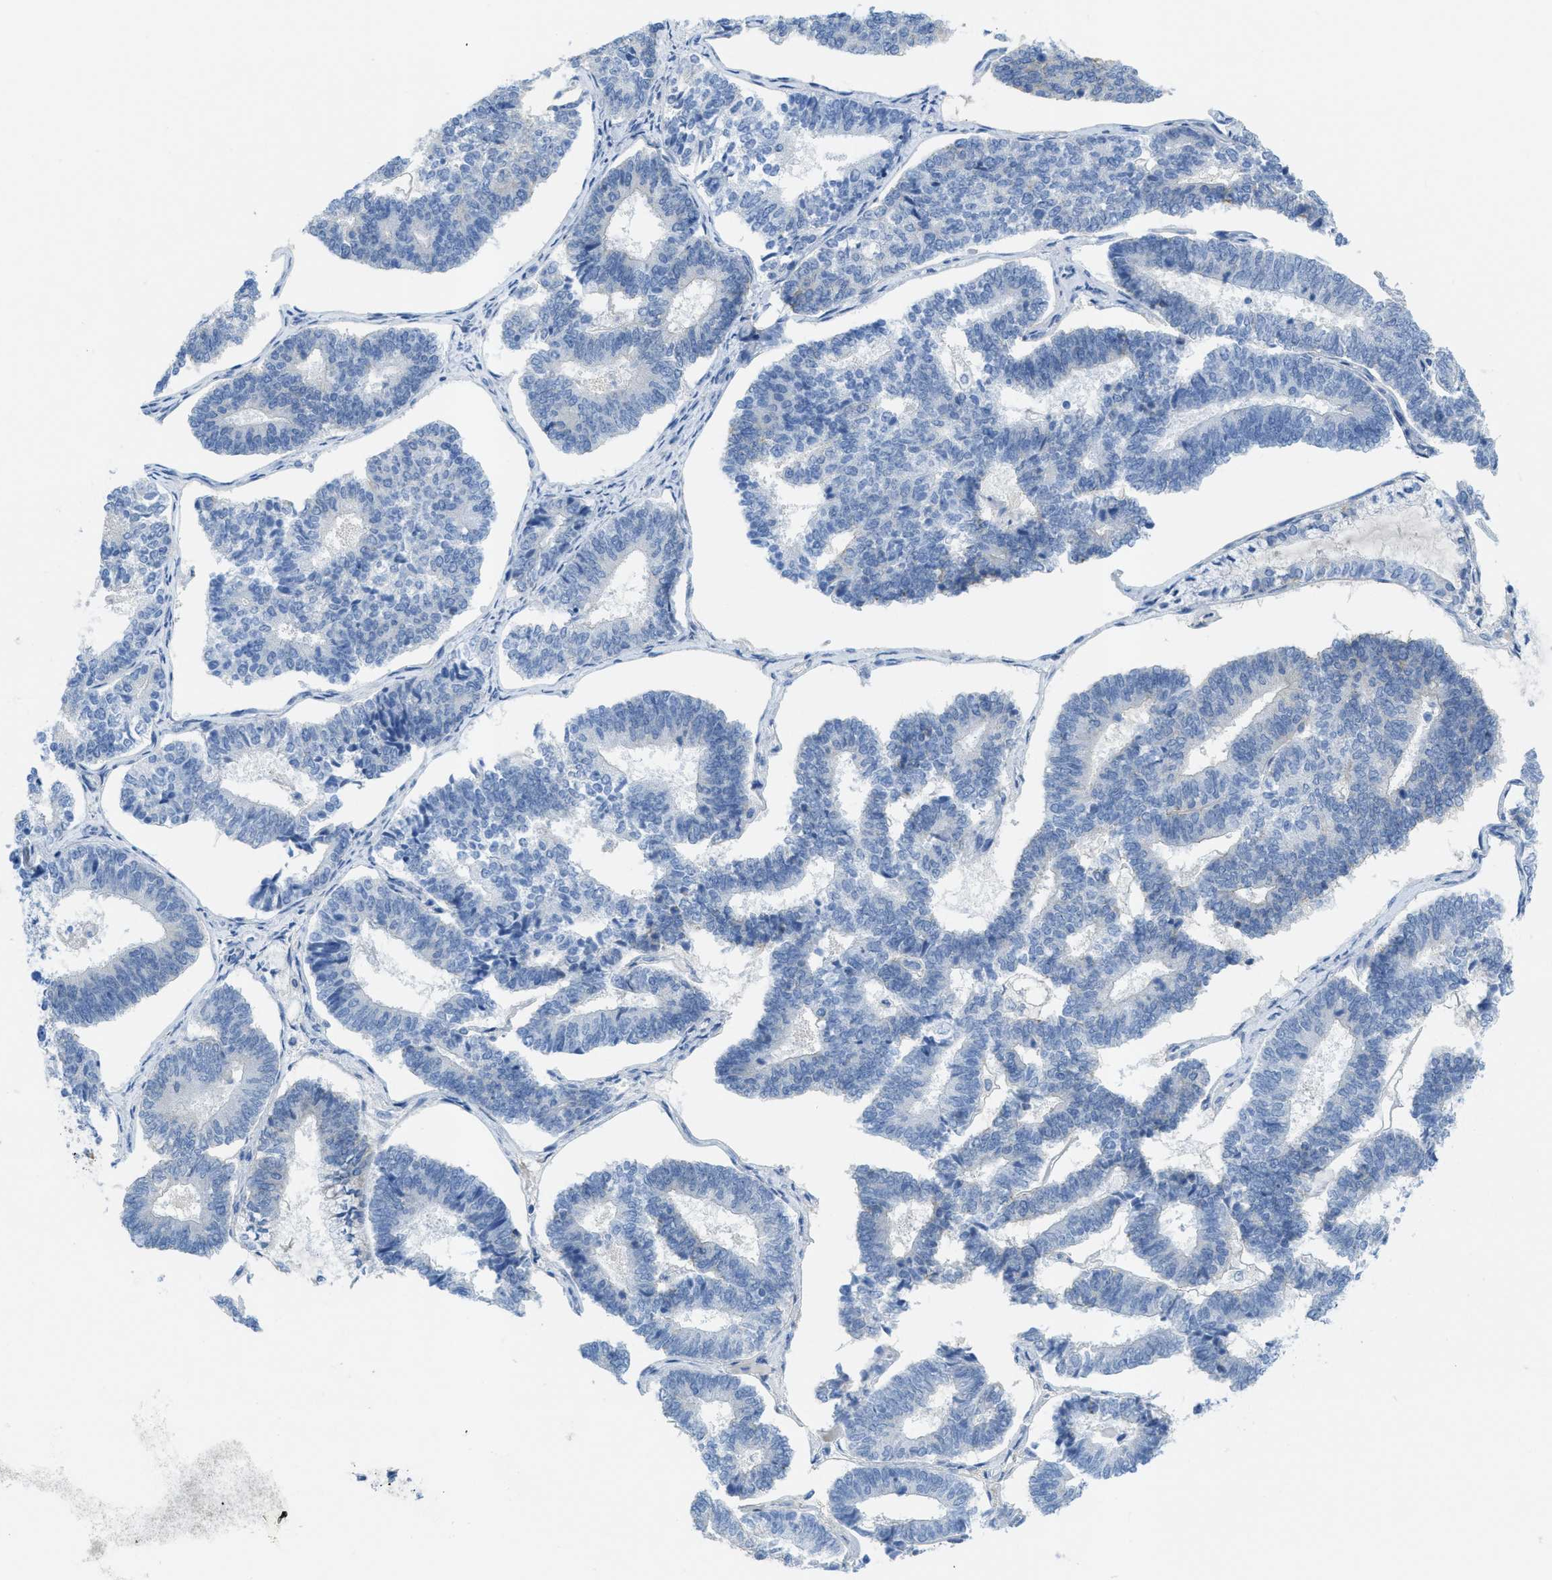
{"staining": {"intensity": "negative", "quantity": "none", "location": "none"}, "tissue": "endometrial cancer", "cell_type": "Tumor cells", "image_type": "cancer", "snomed": [{"axis": "morphology", "description": "Adenocarcinoma, NOS"}, {"axis": "topography", "description": "Endometrium"}], "caption": "Histopathology image shows no significant protein staining in tumor cells of endometrial cancer (adenocarcinoma). (Immunohistochemistry (ihc), brightfield microscopy, high magnification).", "gene": "CNNM4", "patient": {"sex": "female", "age": 70}}